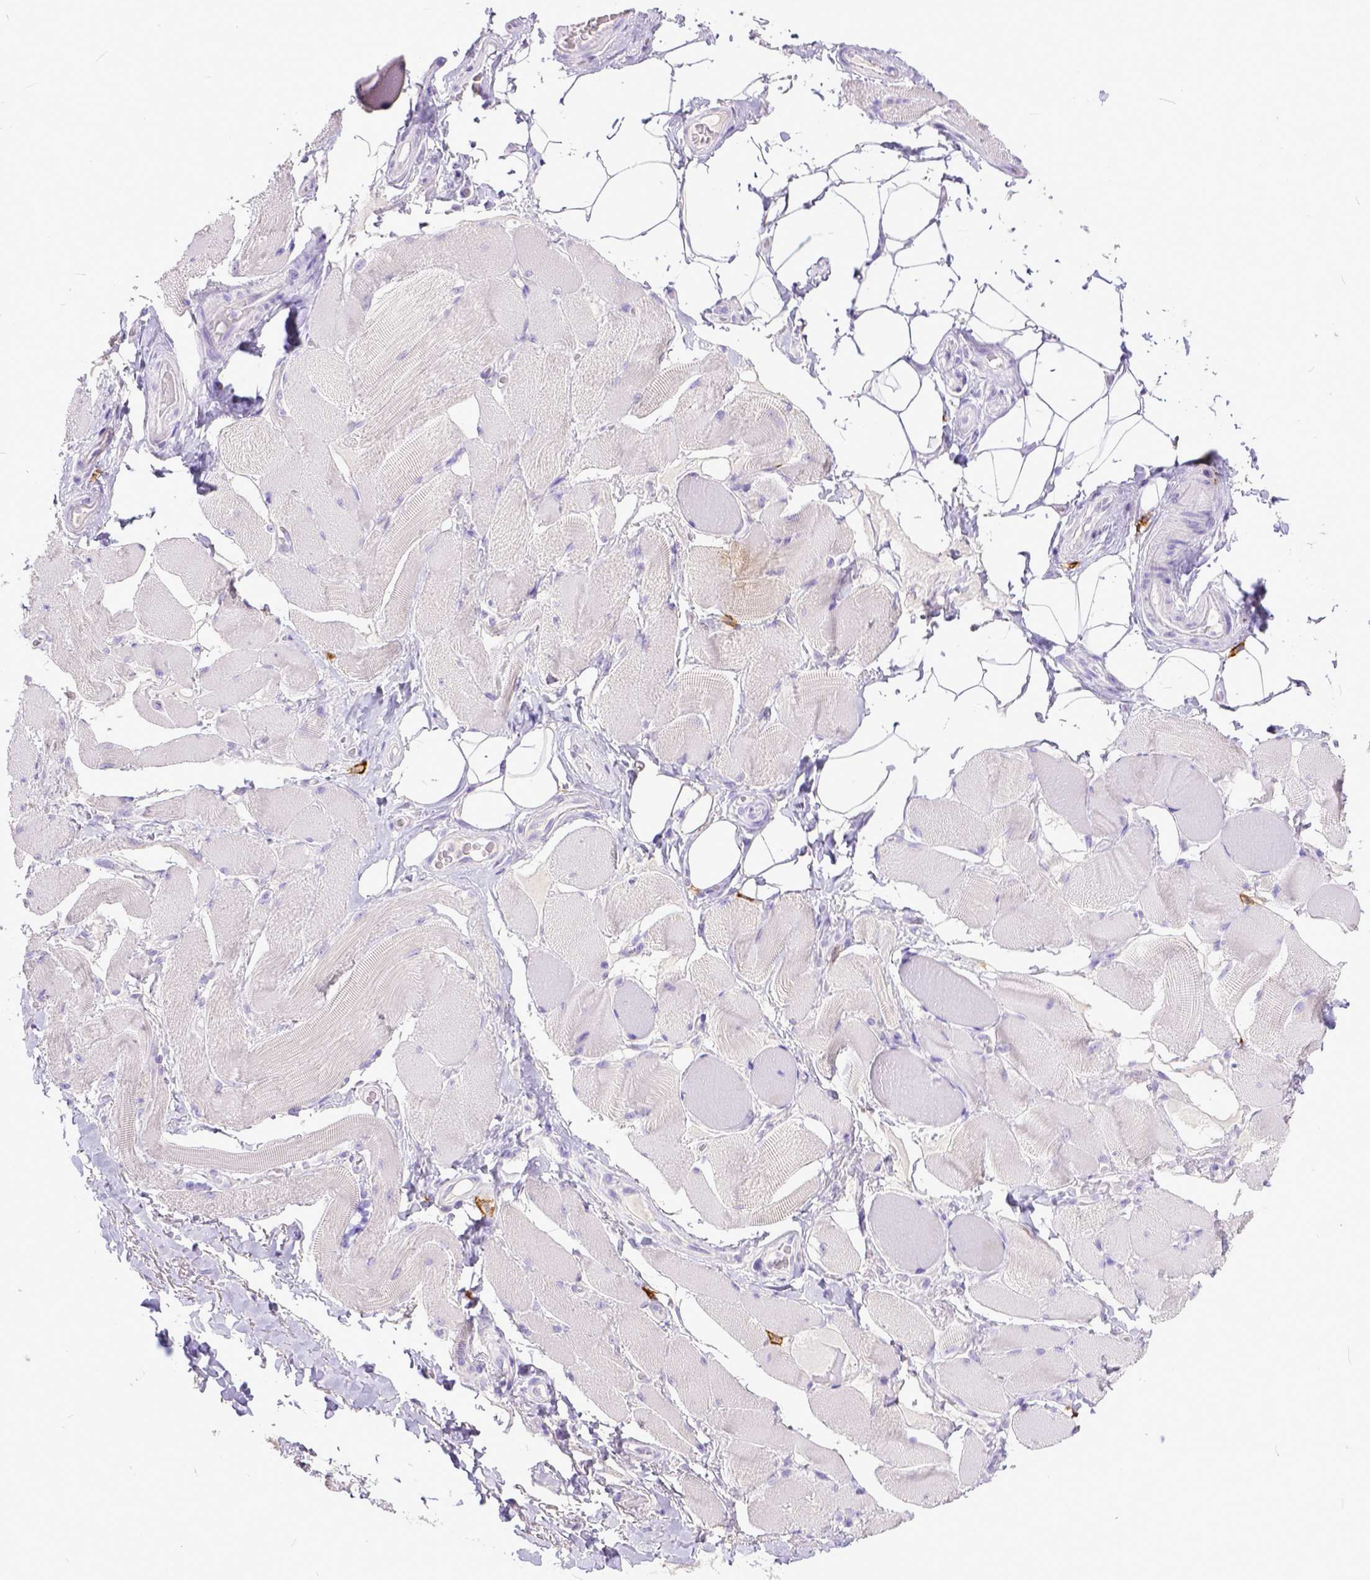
{"staining": {"intensity": "negative", "quantity": "none", "location": "none"}, "tissue": "skeletal muscle", "cell_type": "Myocytes", "image_type": "normal", "snomed": [{"axis": "morphology", "description": "Normal tissue, NOS"}, {"axis": "topography", "description": "Skeletal muscle"}, {"axis": "topography", "description": "Anal"}, {"axis": "topography", "description": "Peripheral nerve tissue"}], "caption": "A photomicrograph of human skeletal muscle is negative for staining in myocytes. (IHC, brightfield microscopy, high magnification).", "gene": "KIT", "patient": {"sex": "male", "age": 53}}